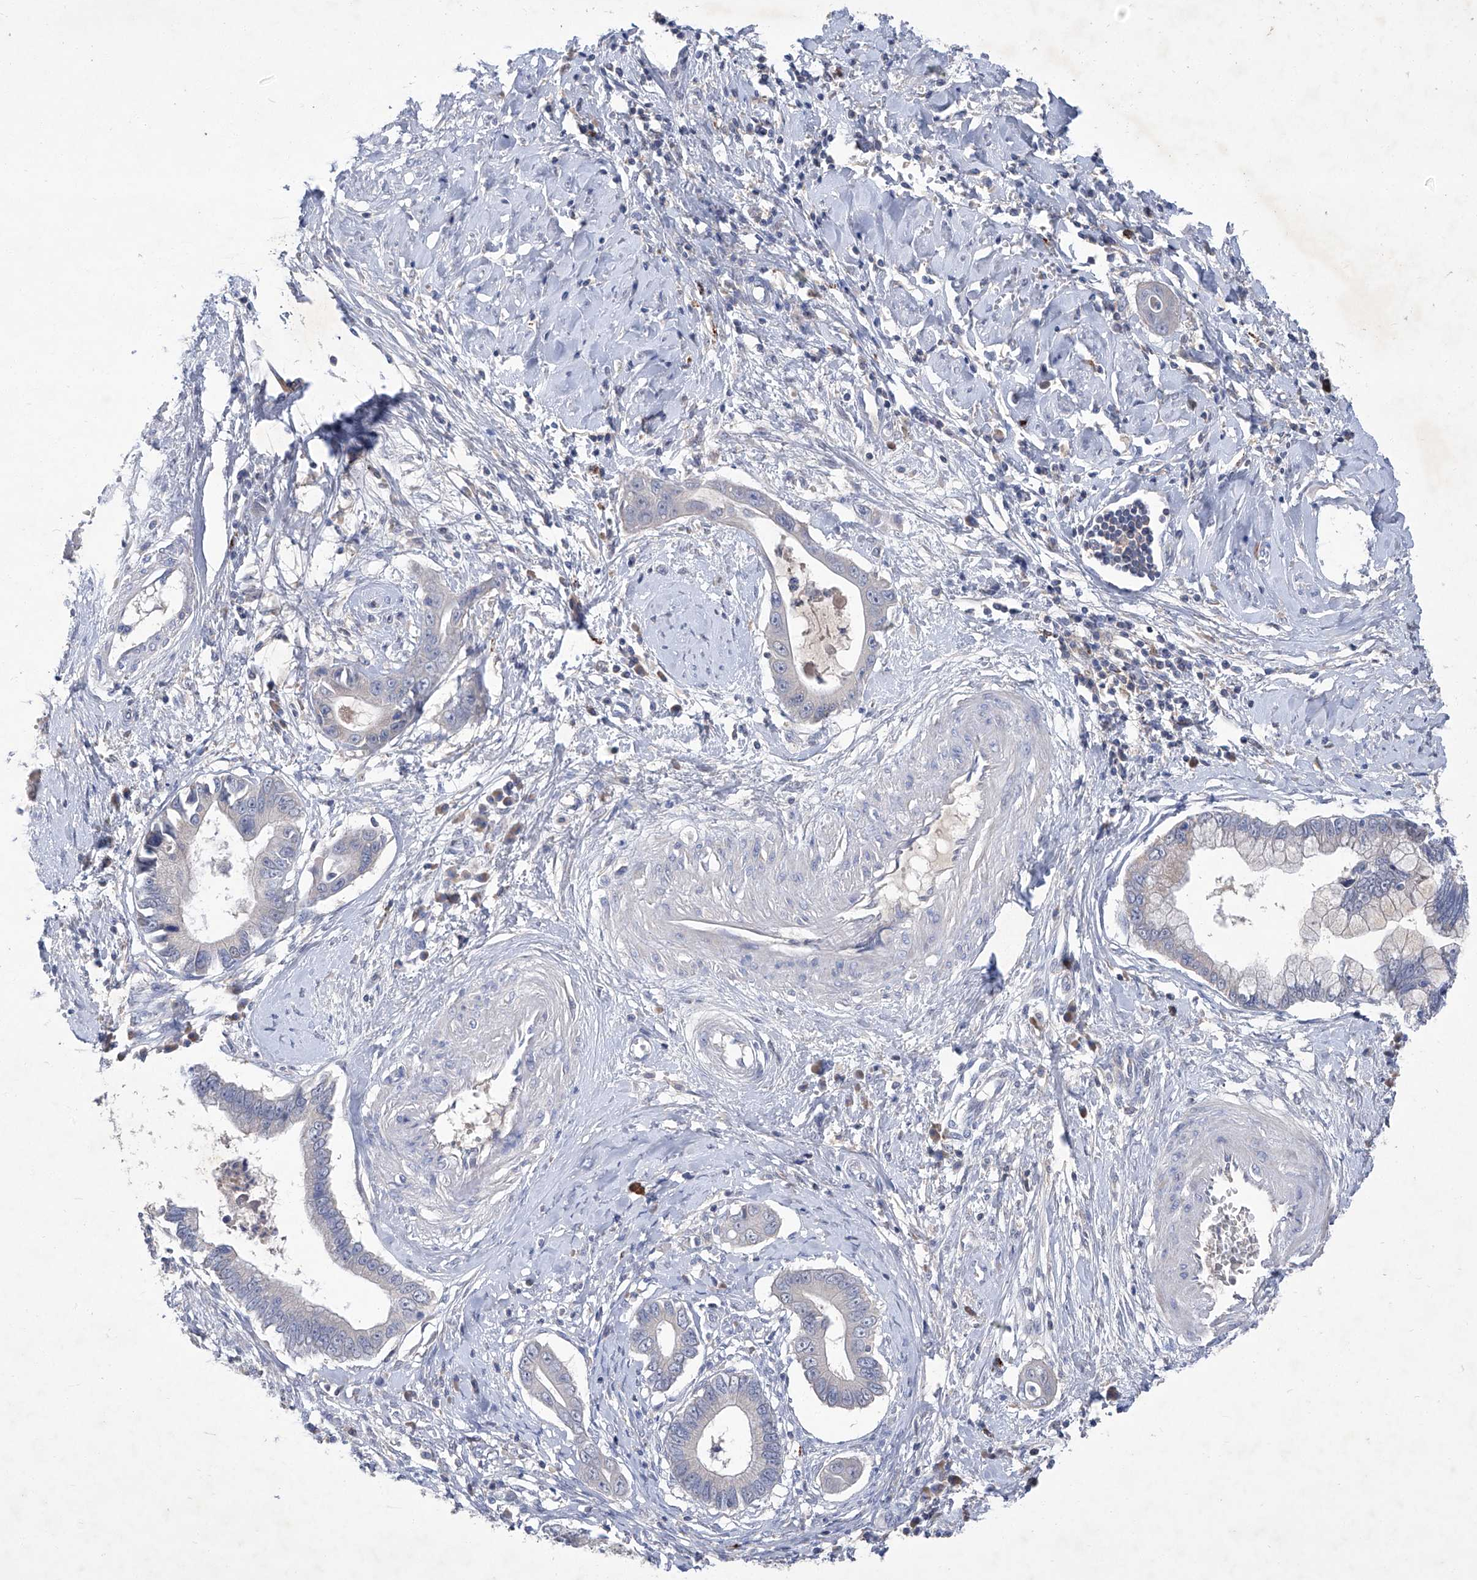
{"staining": {"intensity": "negative", "quantity": "none", "location": "none"}, "tissue": "cervical cancer", "cell_type": "Tumor cells", "image_type": "cancer", "snomed": [{"axis": "morphology", "description": "Adenocarcinoma, NOS"}, {"axis": "topography", "description": "Cervix"}], "caption": "Tumor cells are negative for brown protein staining in cervical adenocarcinoma.", "gene": "SBK2", "patient": {"sex": "female", "age": 44}}